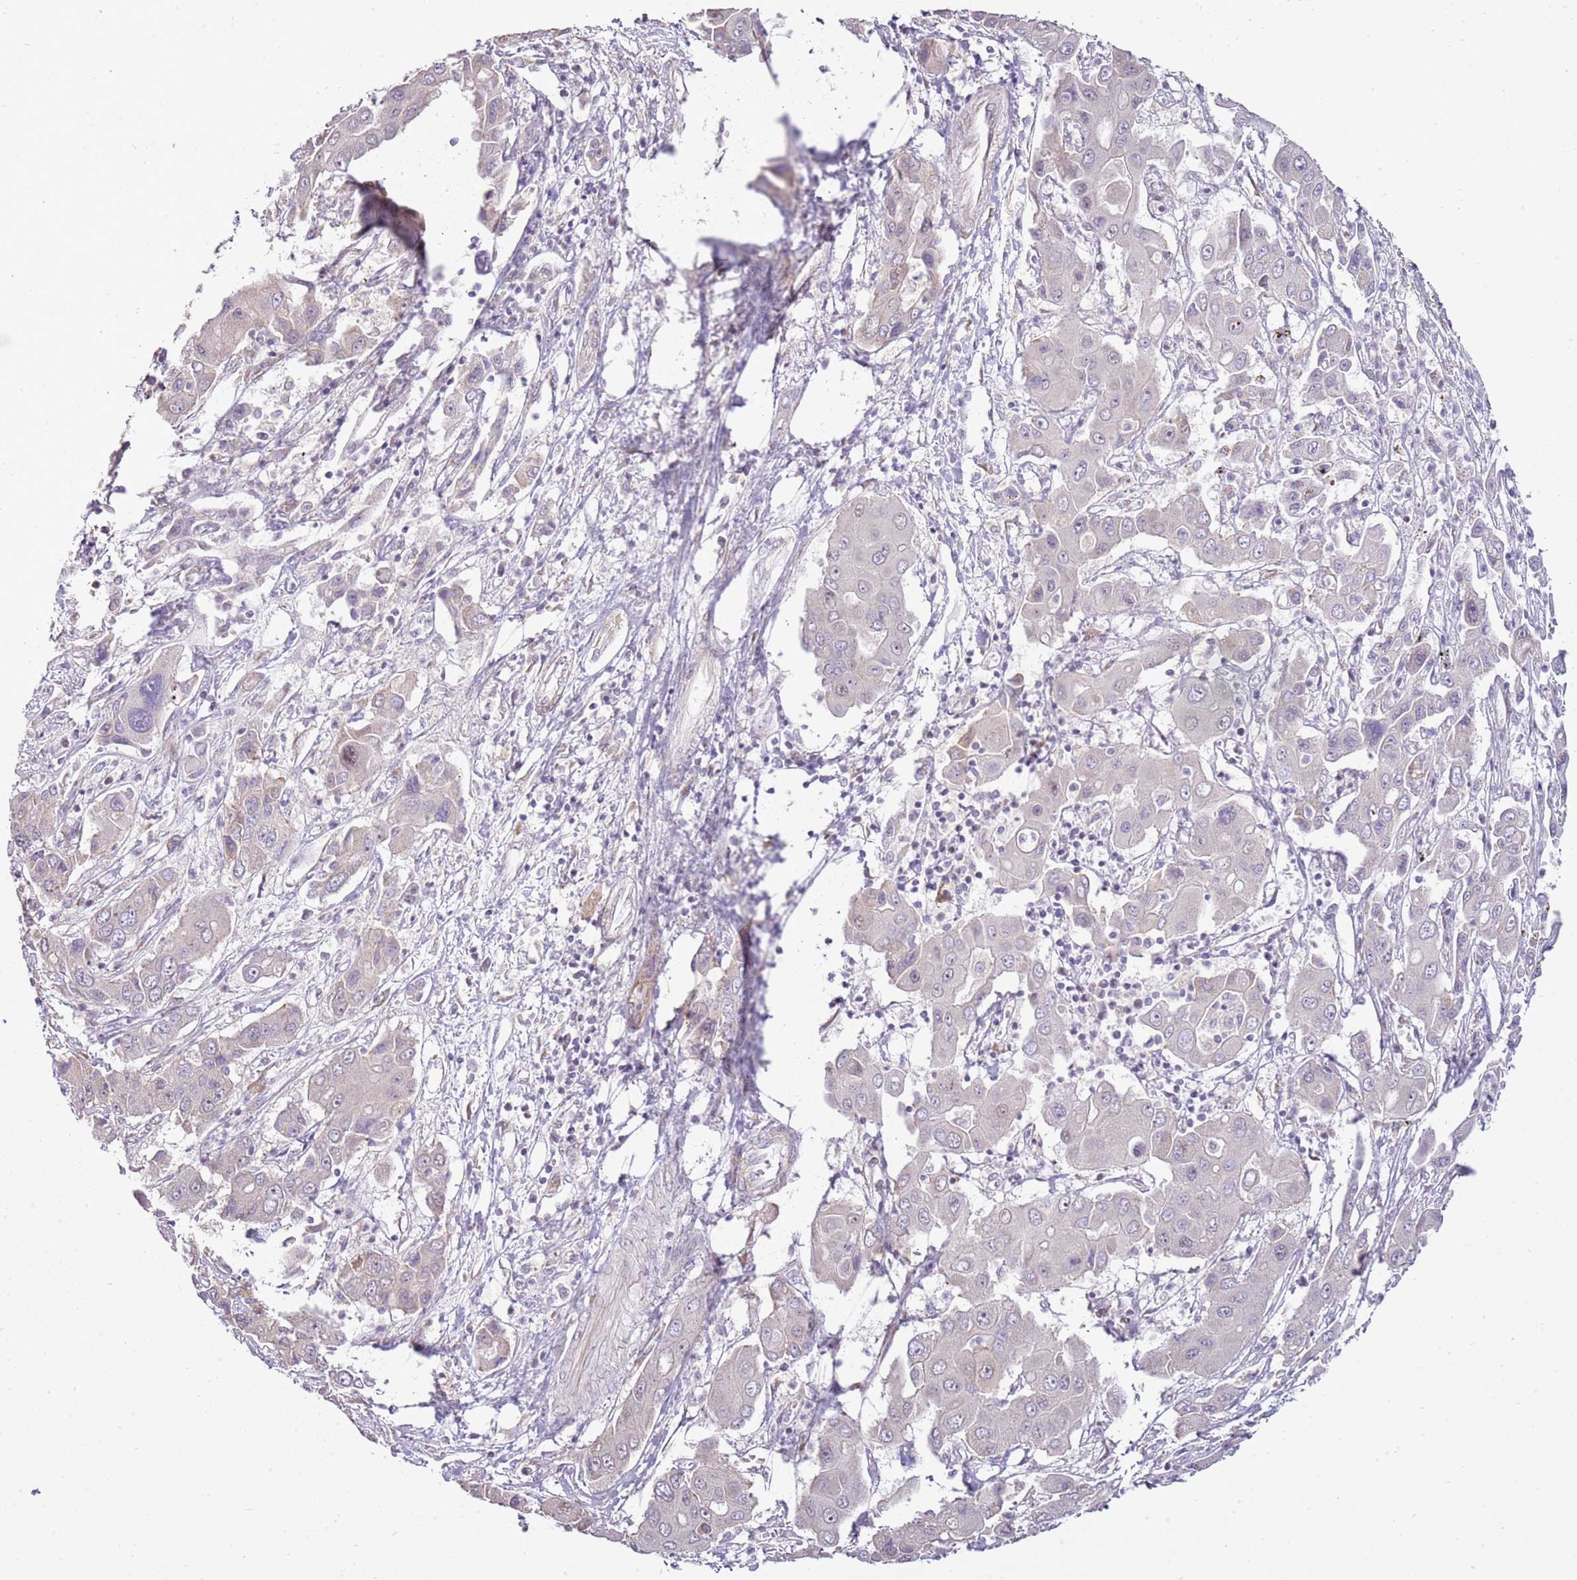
{"staining": {"intensity": "negative", "quantity": "none", "location": "none"}, "tissue": "liver cancer", "cell_type": "Tumor cells", "image_type": "cancer", "snomed": [{"axis": "morphology", "description": "Cholangiocarcinoma"}, {"axis": "topography", "description": "Liver"}], "caption": "High magnification brightfield microscopy of liver cancer stained with DAB (3,3'-diaminobenzidine) (brown) and counterstained with hematoxylin (blue): tumor cells show no significant staining.", "gene": "UGGT2", "patient": {"sex": "male", "age": 67}}